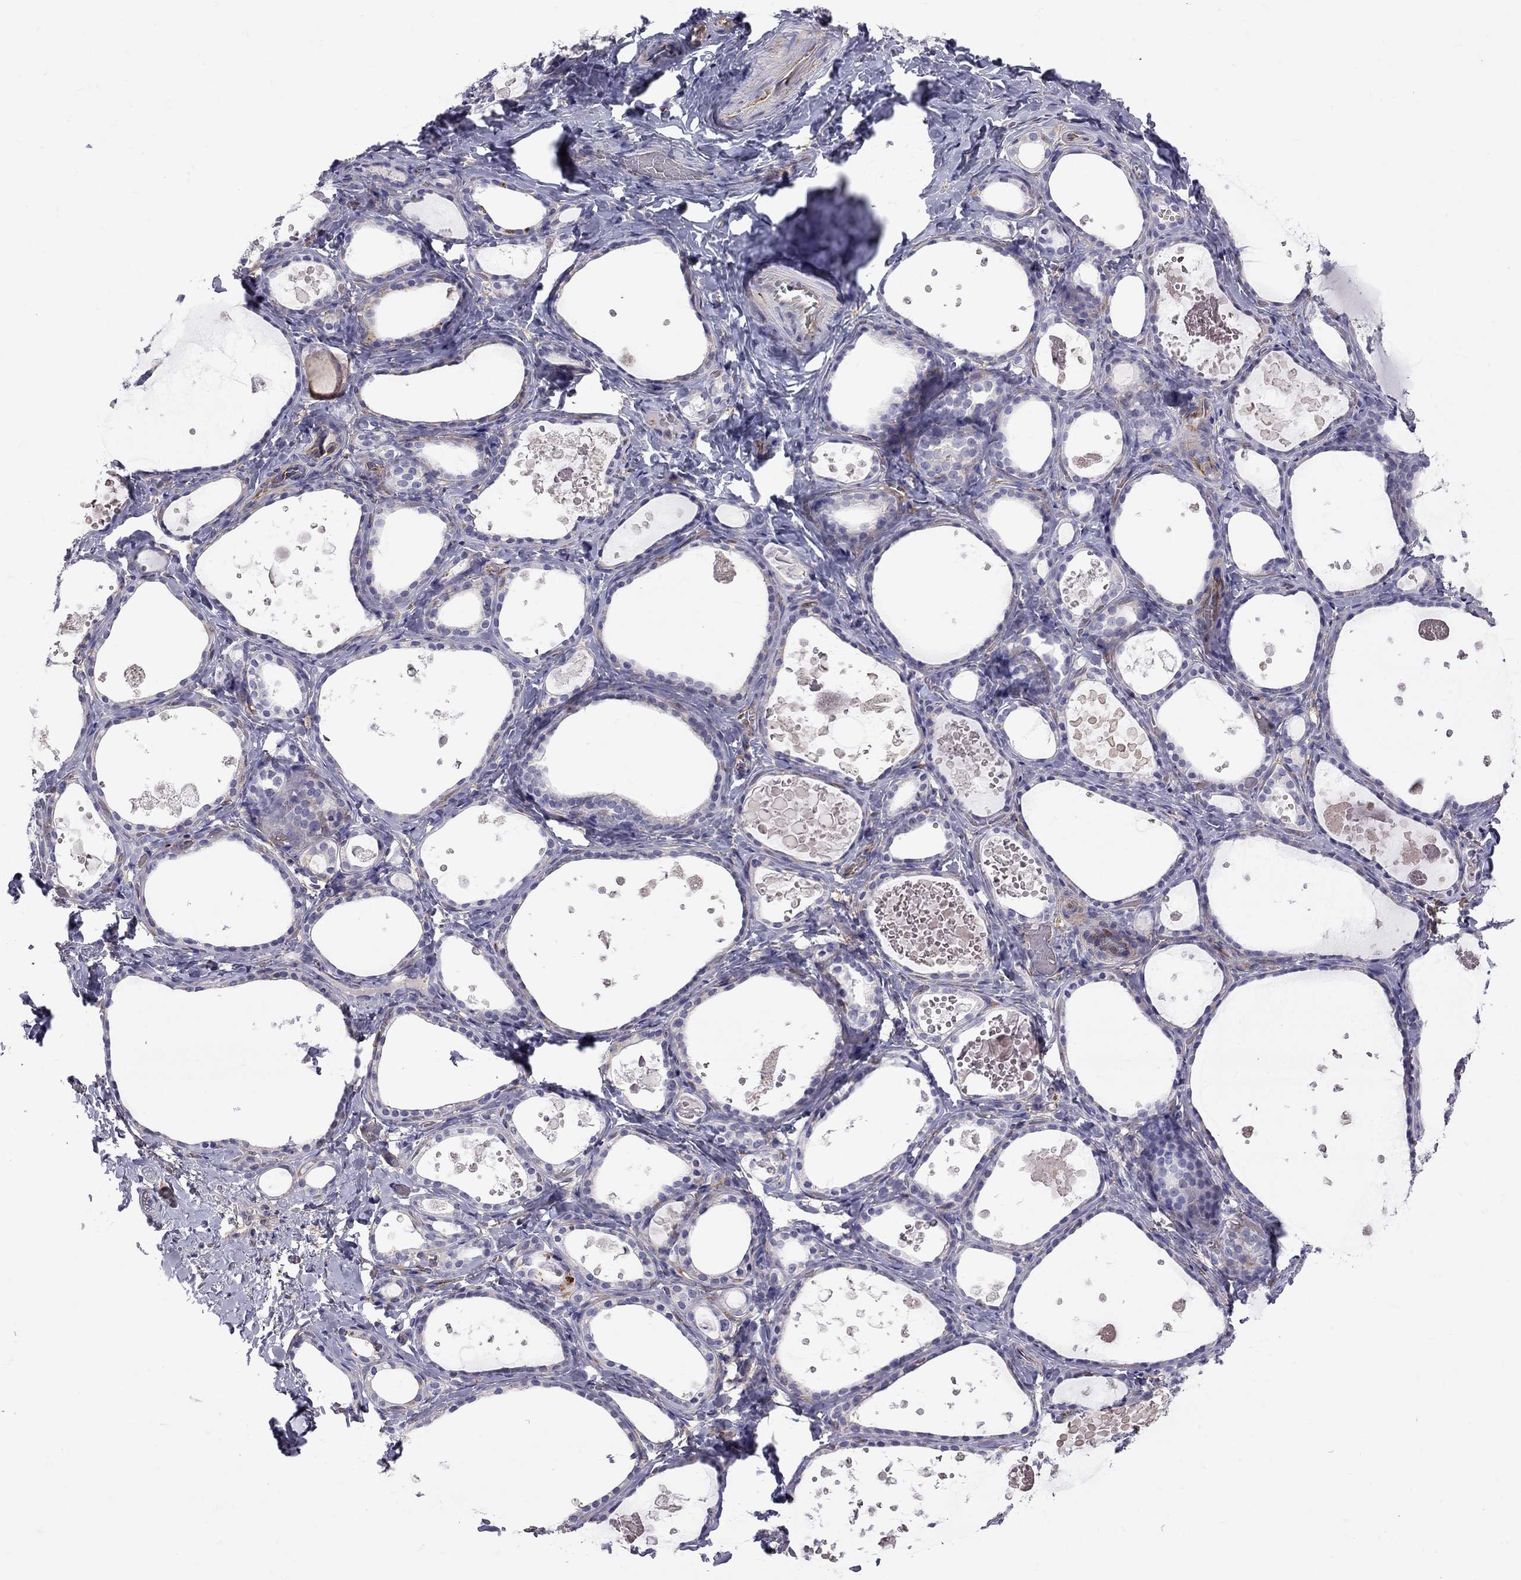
{"staining": {"intensity": "negative", "quantity": "none", "location": "none"}, "tissue": "thyroid gland", "cell_type": "Glandular cells", "image_type": "normal", "snomed": [{"axis": "morphology", "description": "Normal tissue, NOS"}, {"axis": "topography", "description": "Thyroid gland"}], "caption": "Immunohistochemistry (IHC) photomicrograph of unremarkable thyroid gland: thyroid gland stained with DAB (3,3'-diaminobenzidine) reveals no significant protein positivity in glandular cells.", "gene": "EIF4E3", "patient": {"sex": "female", "age": 56}}